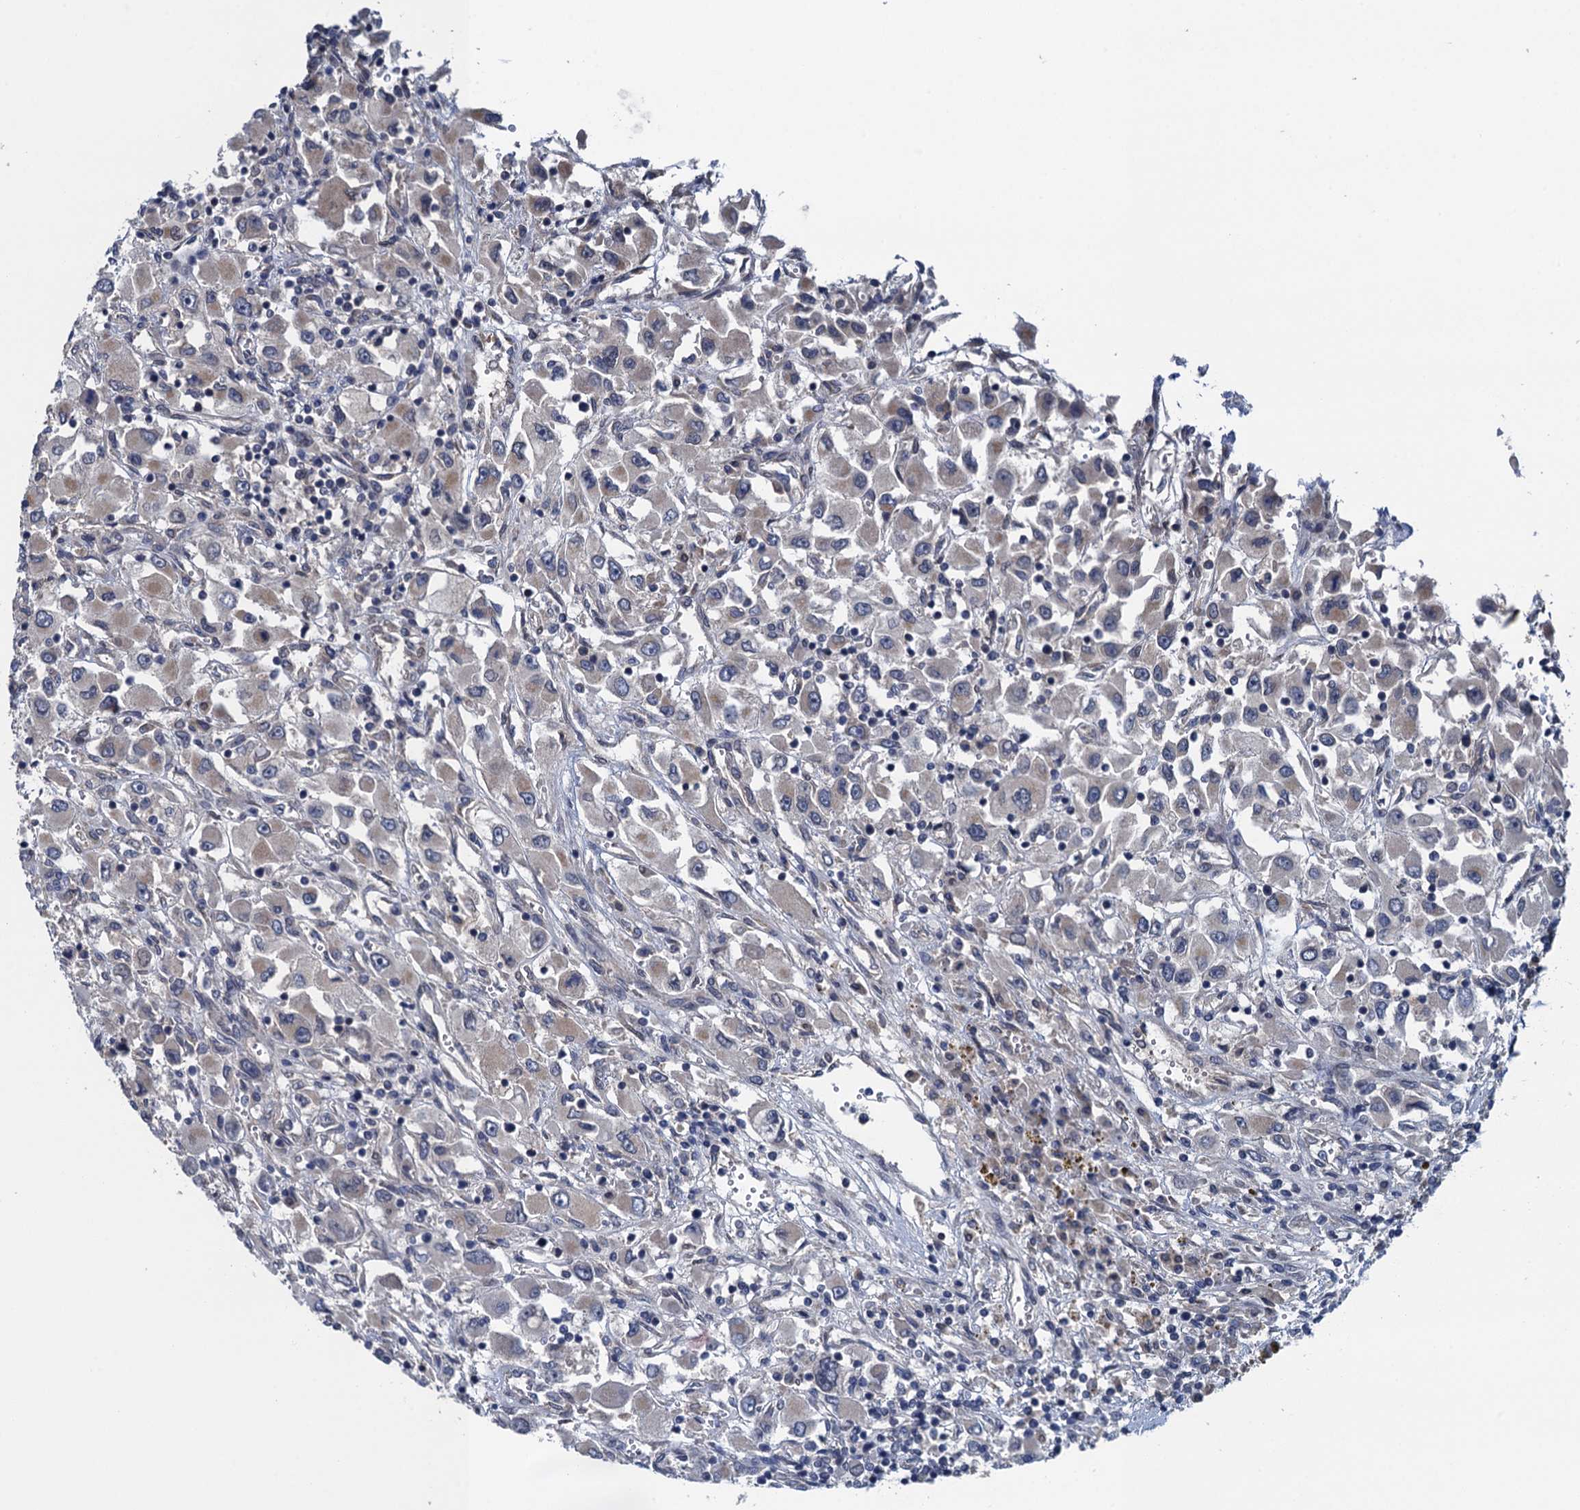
{"staining": {"intensity": "weak", "quantity": "<25%", "location": "cytoplasmic/membranous"}, "tissue": "renal cancer", "cell_type": "Tumor cells", "image_type": "cancer", "snomed": [{"axis": "morphology", "description": "Adenocarcinoma, NOS"}, {"axis": "topography", "description": "Kidney"}], "caption": "There is no significant expression in tumor cells of renal cancer.", "gene": "CTU2", "patient": {"sex": "female", "age": 52}}